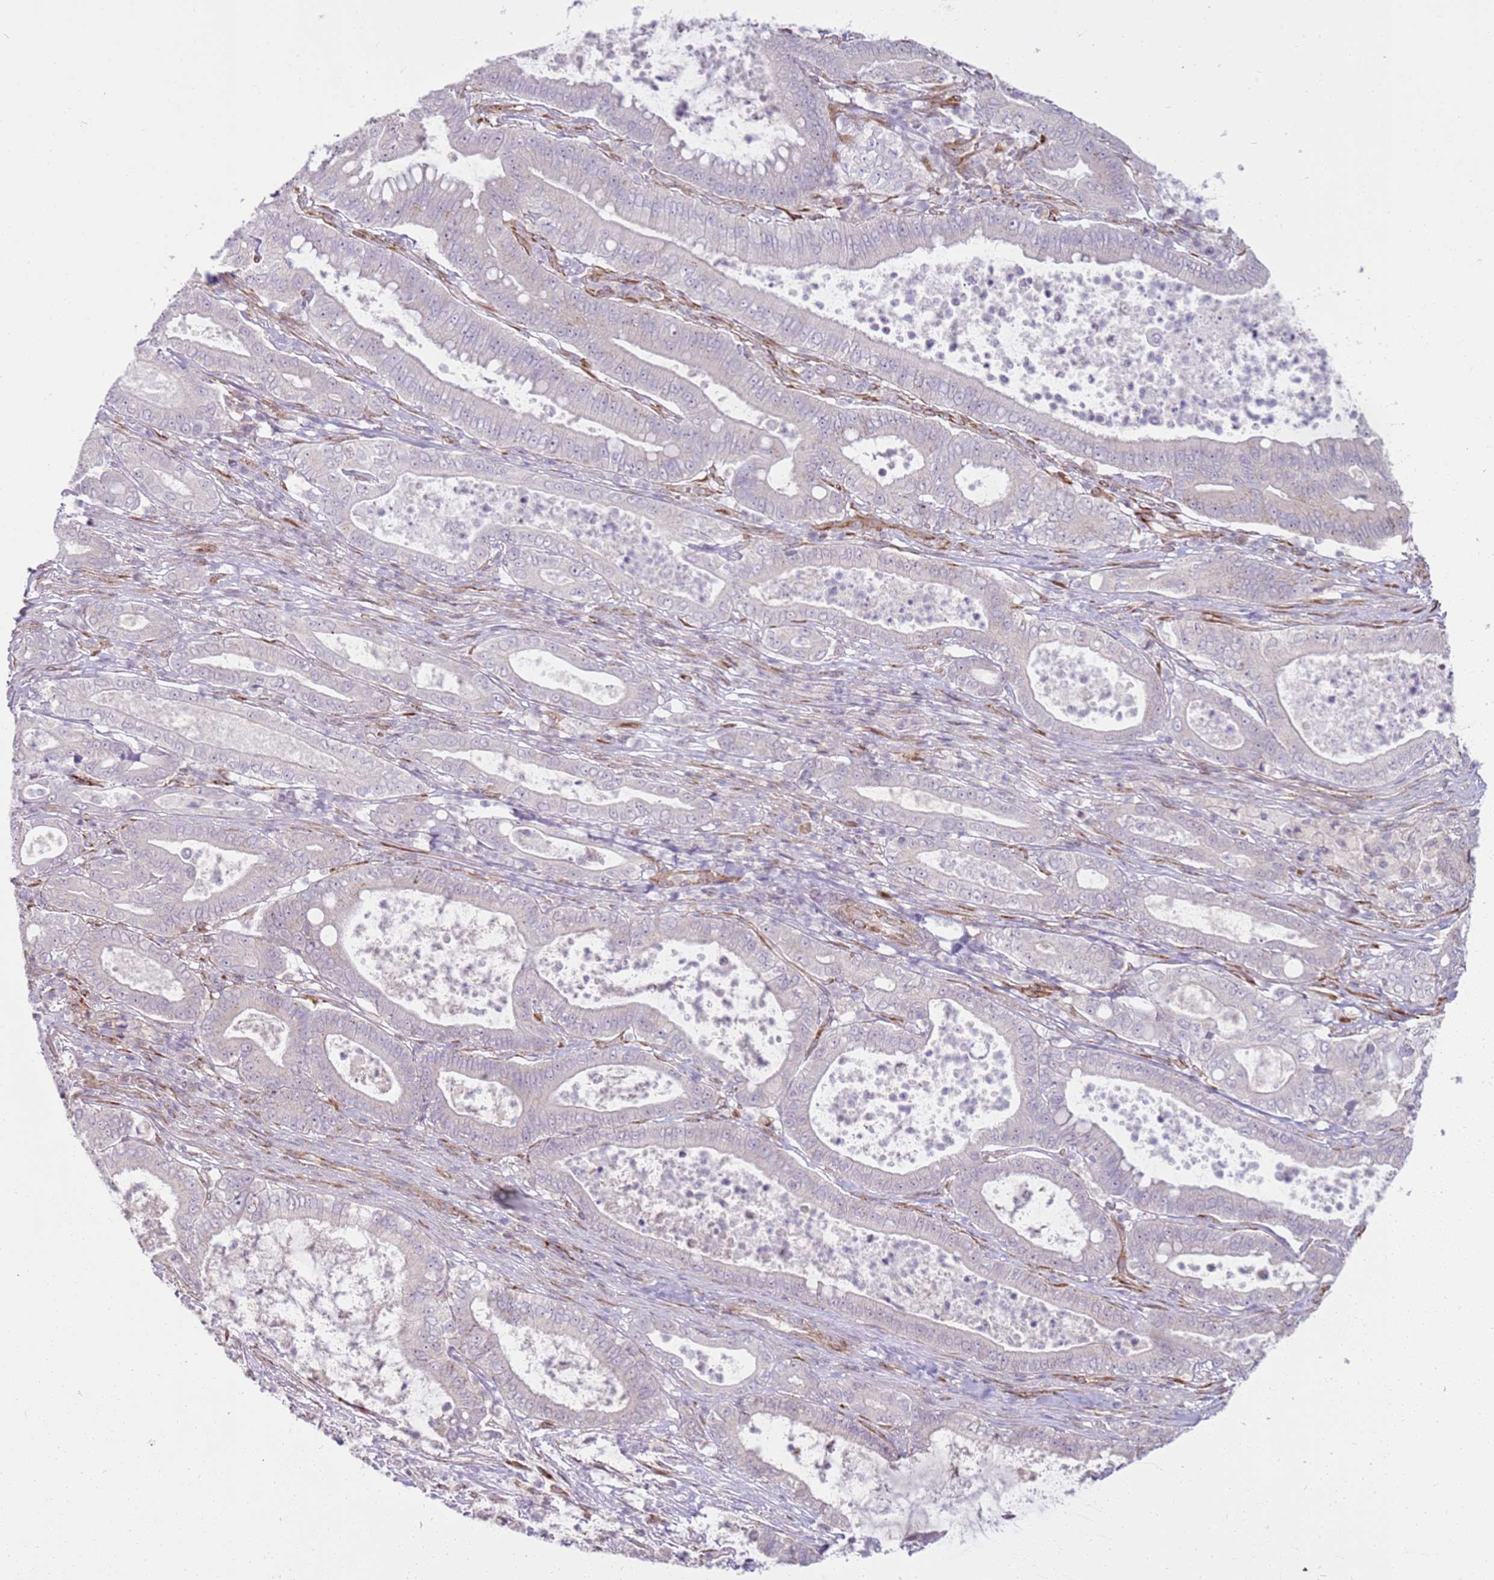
{"staining": {"intensity": "negative", "quantity": "none", "location": "none"}, "tissue": "pancreatic cancer", "cell_type": "Tumor cells", "image_type": "cancer", "snomed": [{"axis": "morphology", "description": "Adenocarcinoma, NOS"}, {"axis": "topography", "description": "Pancreas"}], "caption": "Immunohistochemistry (IHC) image of human pancreatic cancer (adenocarcinoma) stained for a protein (brown), which exhibits no expression in tumor cells. (Stains: DAB IHC with hematoxylin counter stain, Microscopy: brightfield microscopy at high magnification).", "gene": "GRAP", "patient": {"sex": "male", "age": 71}}